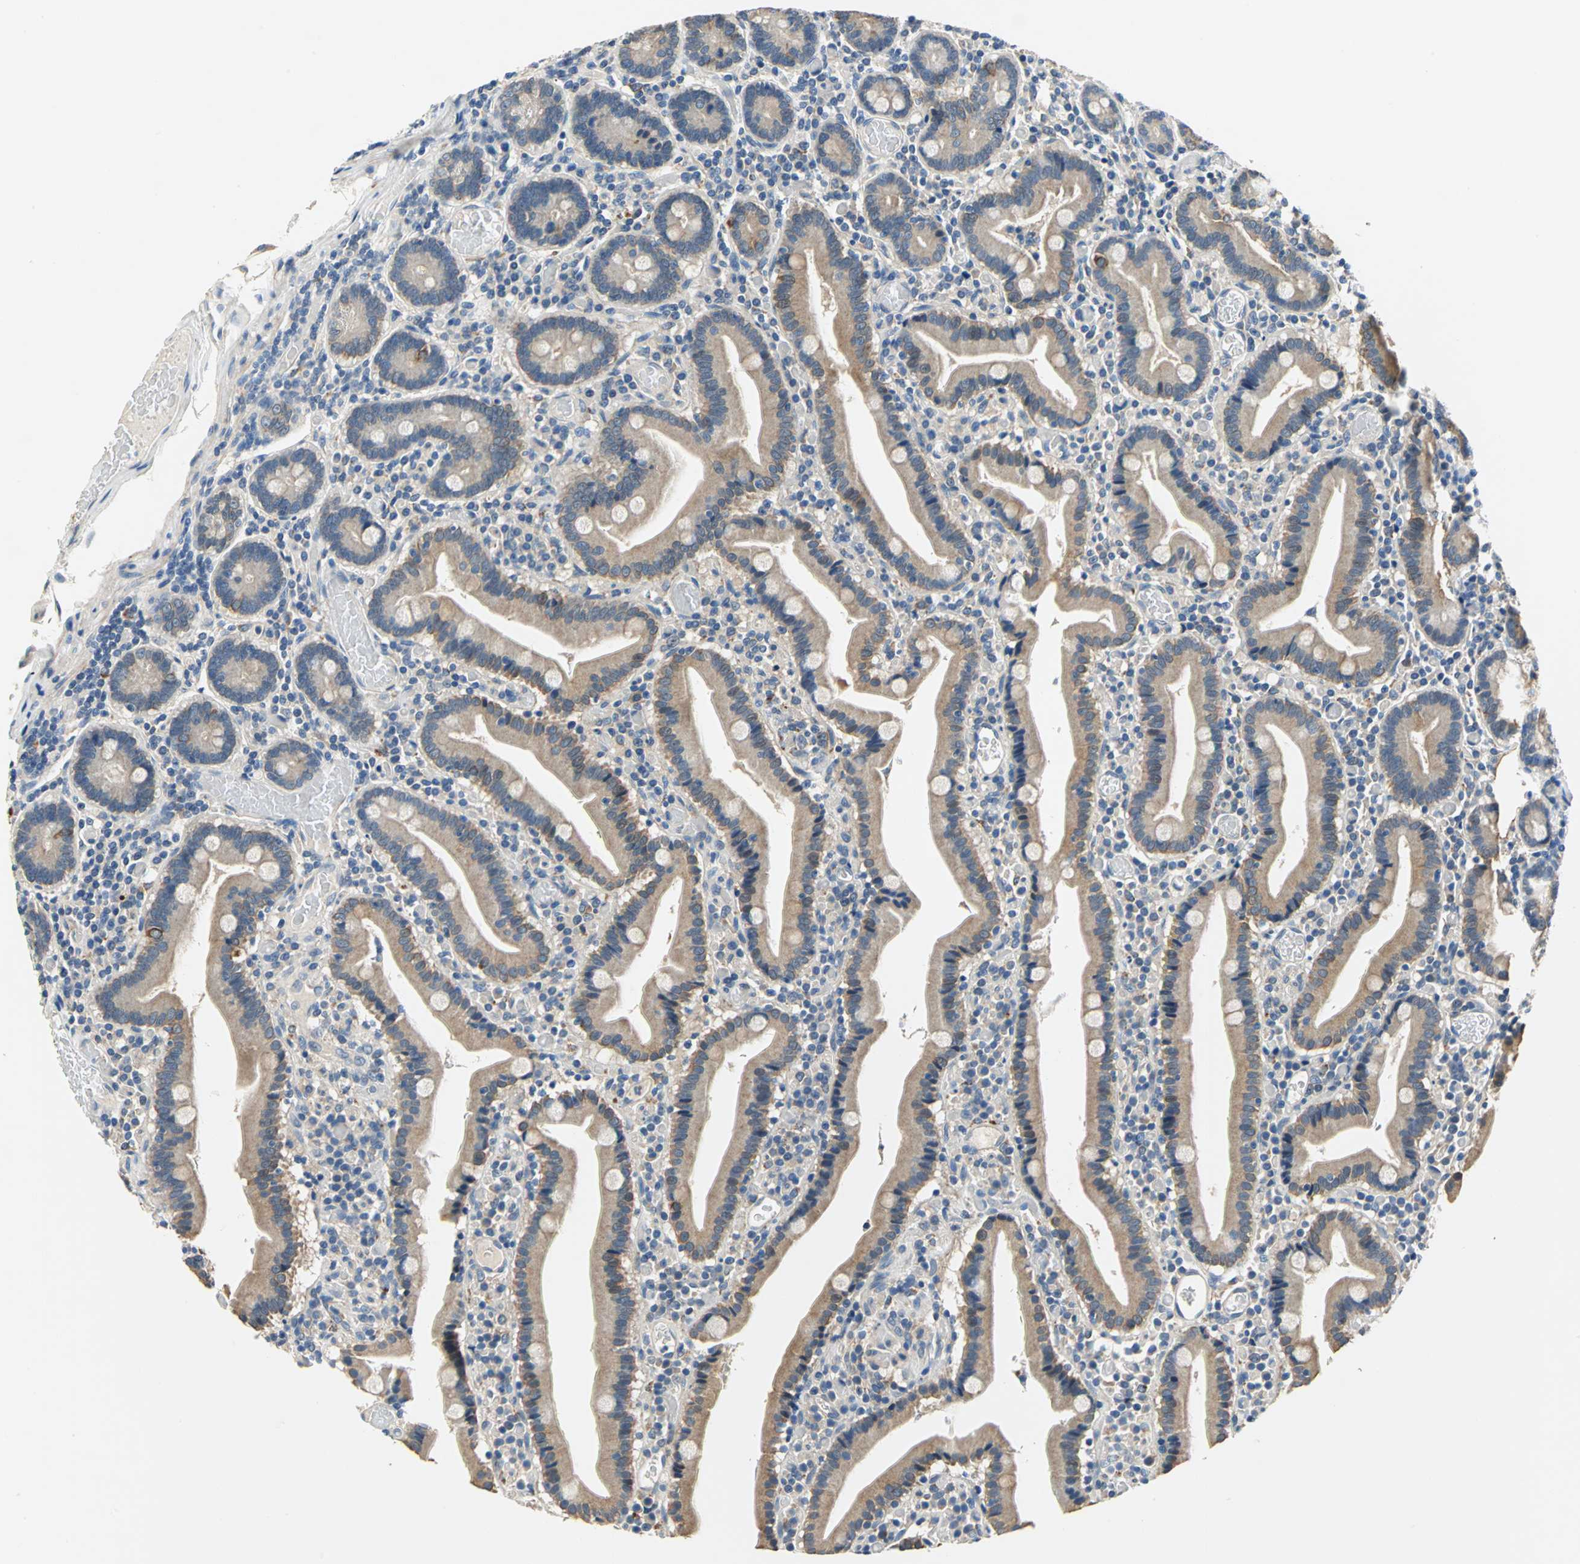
{"staining": {"intensity": "moderate", "quantity": ">75%", "location": "cytoplasmic/membranous"}, "tissue": "duodenum", "cell_type": "Glandular cells", "image_type": "normal", "snomed": [{"axis": "morphology", "description": "Normal tissue, NOS"}, {"axis": "topography", "description": "Duodenum"}], "caption": "This photomicrograph displays IHC staining of benign human duodenum, with medium moderate cytoplasmic/membranous staining in approximately >75% of glandular cells.", "gene": "RASD2", "patient": {"sex": "female", "age": 53}}